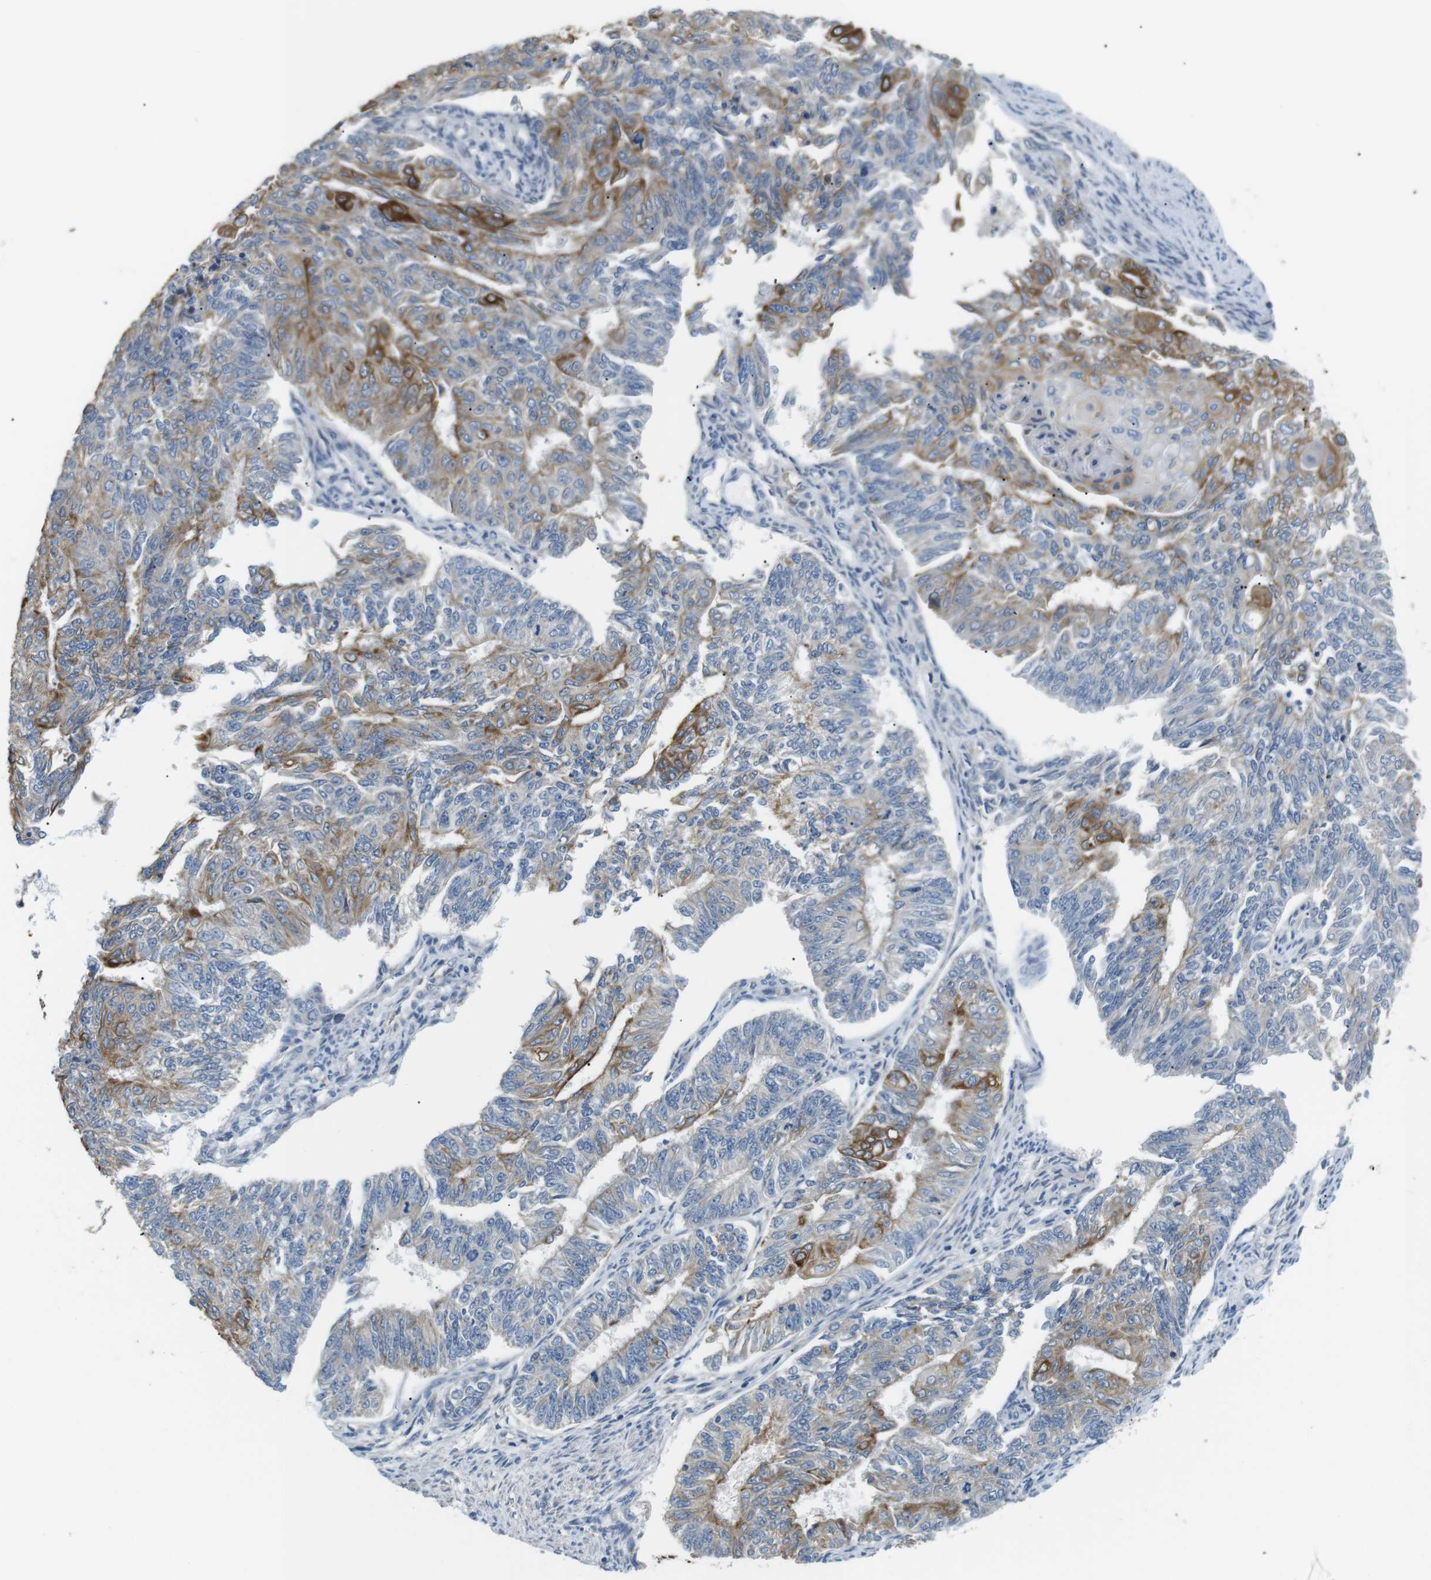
{"staining": {"intensity": "moderate", "quantity": "<25%", "location": "cytoplasmic/membranous"}, "tissue": "endometrial cancer", "cell_type": "Tumor cells", "image_type": "cancer", "snomed": [{"axis": "morphology", "description": "Adenocarcinoma, NOS"}, {"axis": "topography", "description": "Endometrium"}], "caption": "The photomicrograph displays a brown stain indicating the presence of a protein in the cytoplasmic/membranous of tumor cells in endometrial cancer (adenocarcinoma). (DAB (3,3'-diaminobenzidine) IHC, brown staining for protein, blue staining for nuclei).", "gene": "UNC5CL", "patient": {"sex": "female", "age": 32}}